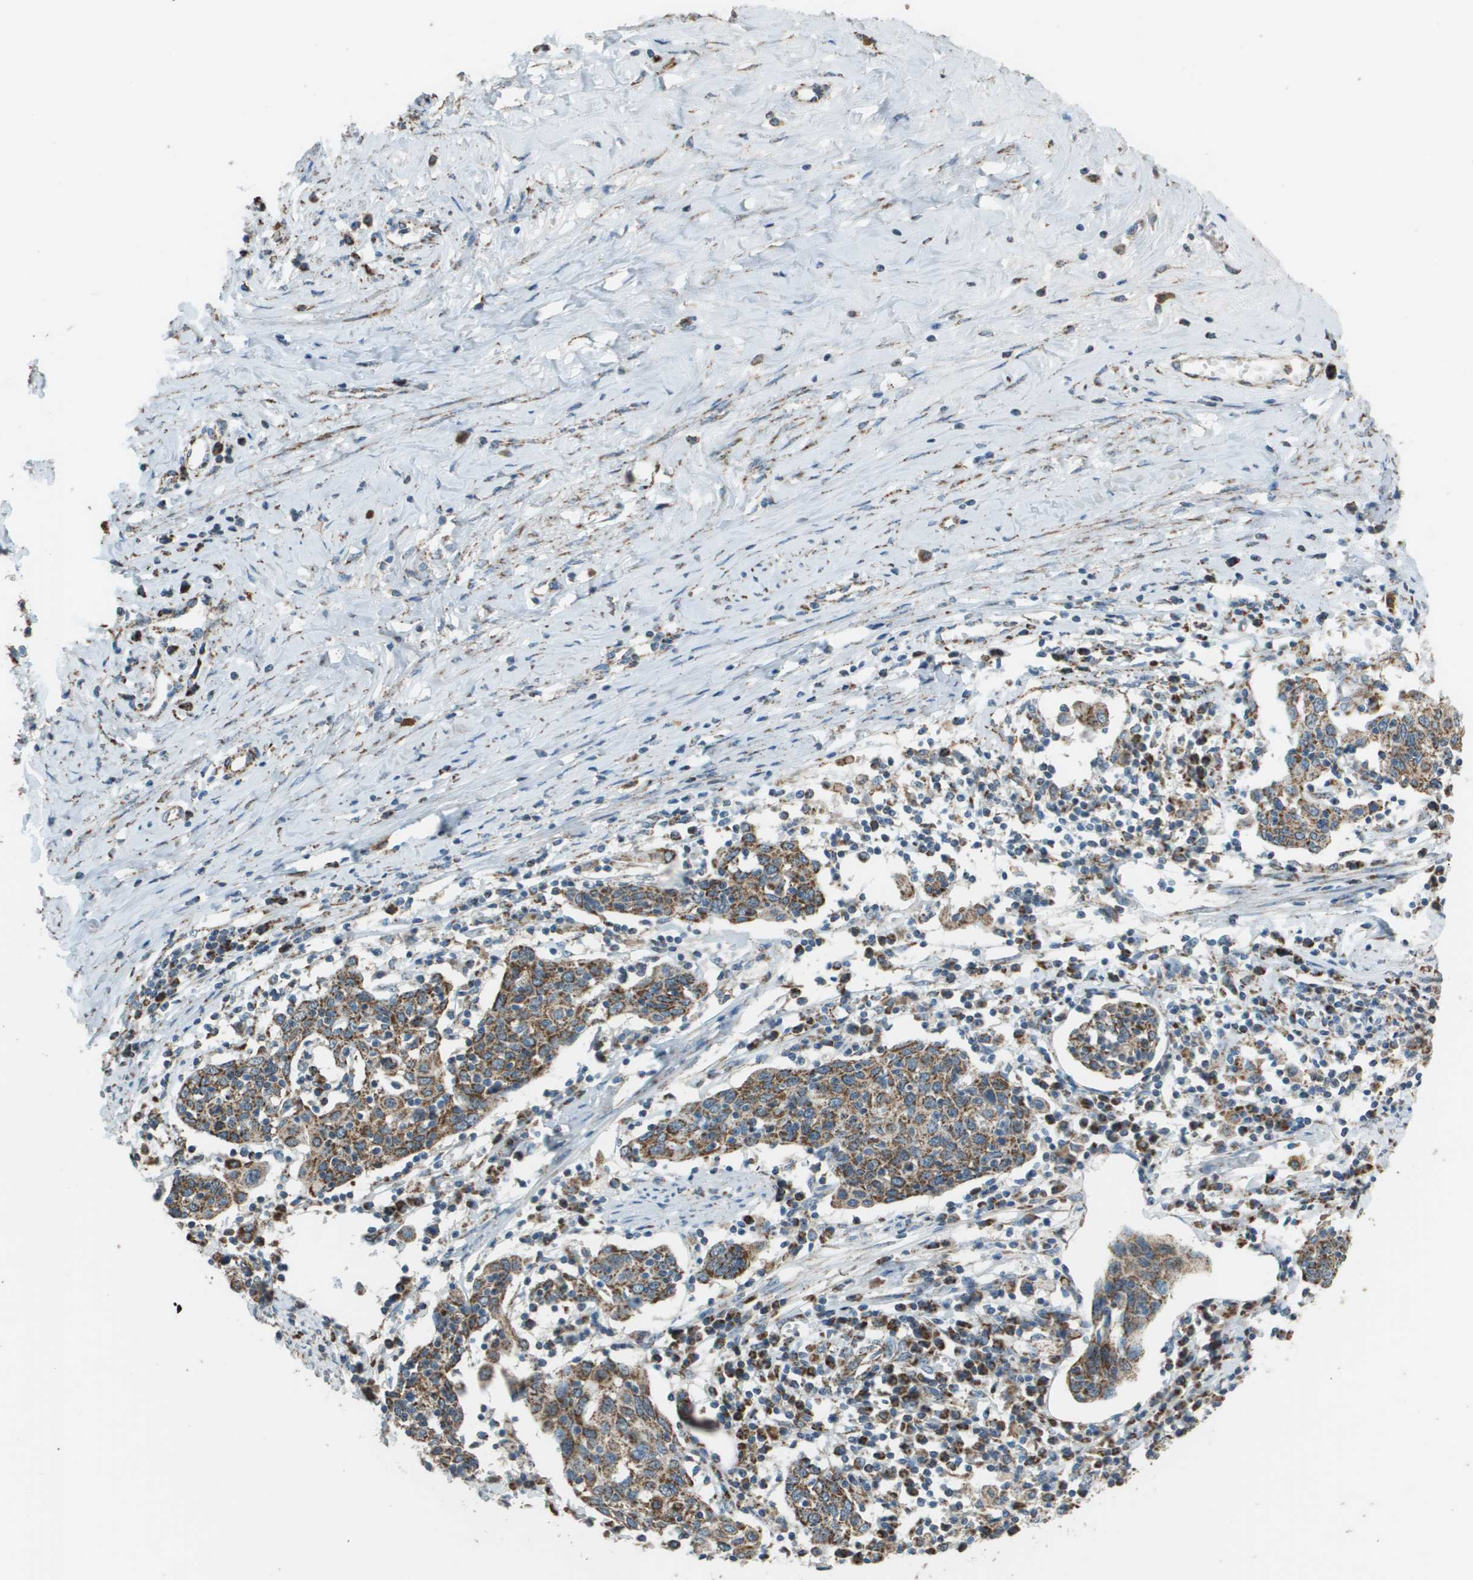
{"staining": {"intensity": "moderate", "quantity": ">75%", "location": "cytoplasmic/membranous"}, "tissue": "cervical cancer", "cell_type": "Tumor cells", "image_type": "cancer", "snomed": [{"axis": "morphology", "description": "Squamous cell carcinoma, NOS"}, {"axis": "topography", "description": "Cervix"}], "caption": "Human cervical squamous cell carcinoma stained with a protein marker displays moderate staining in tumor cells.", "gene": "FH", "patient": {"sex": "female", "age": 40}}